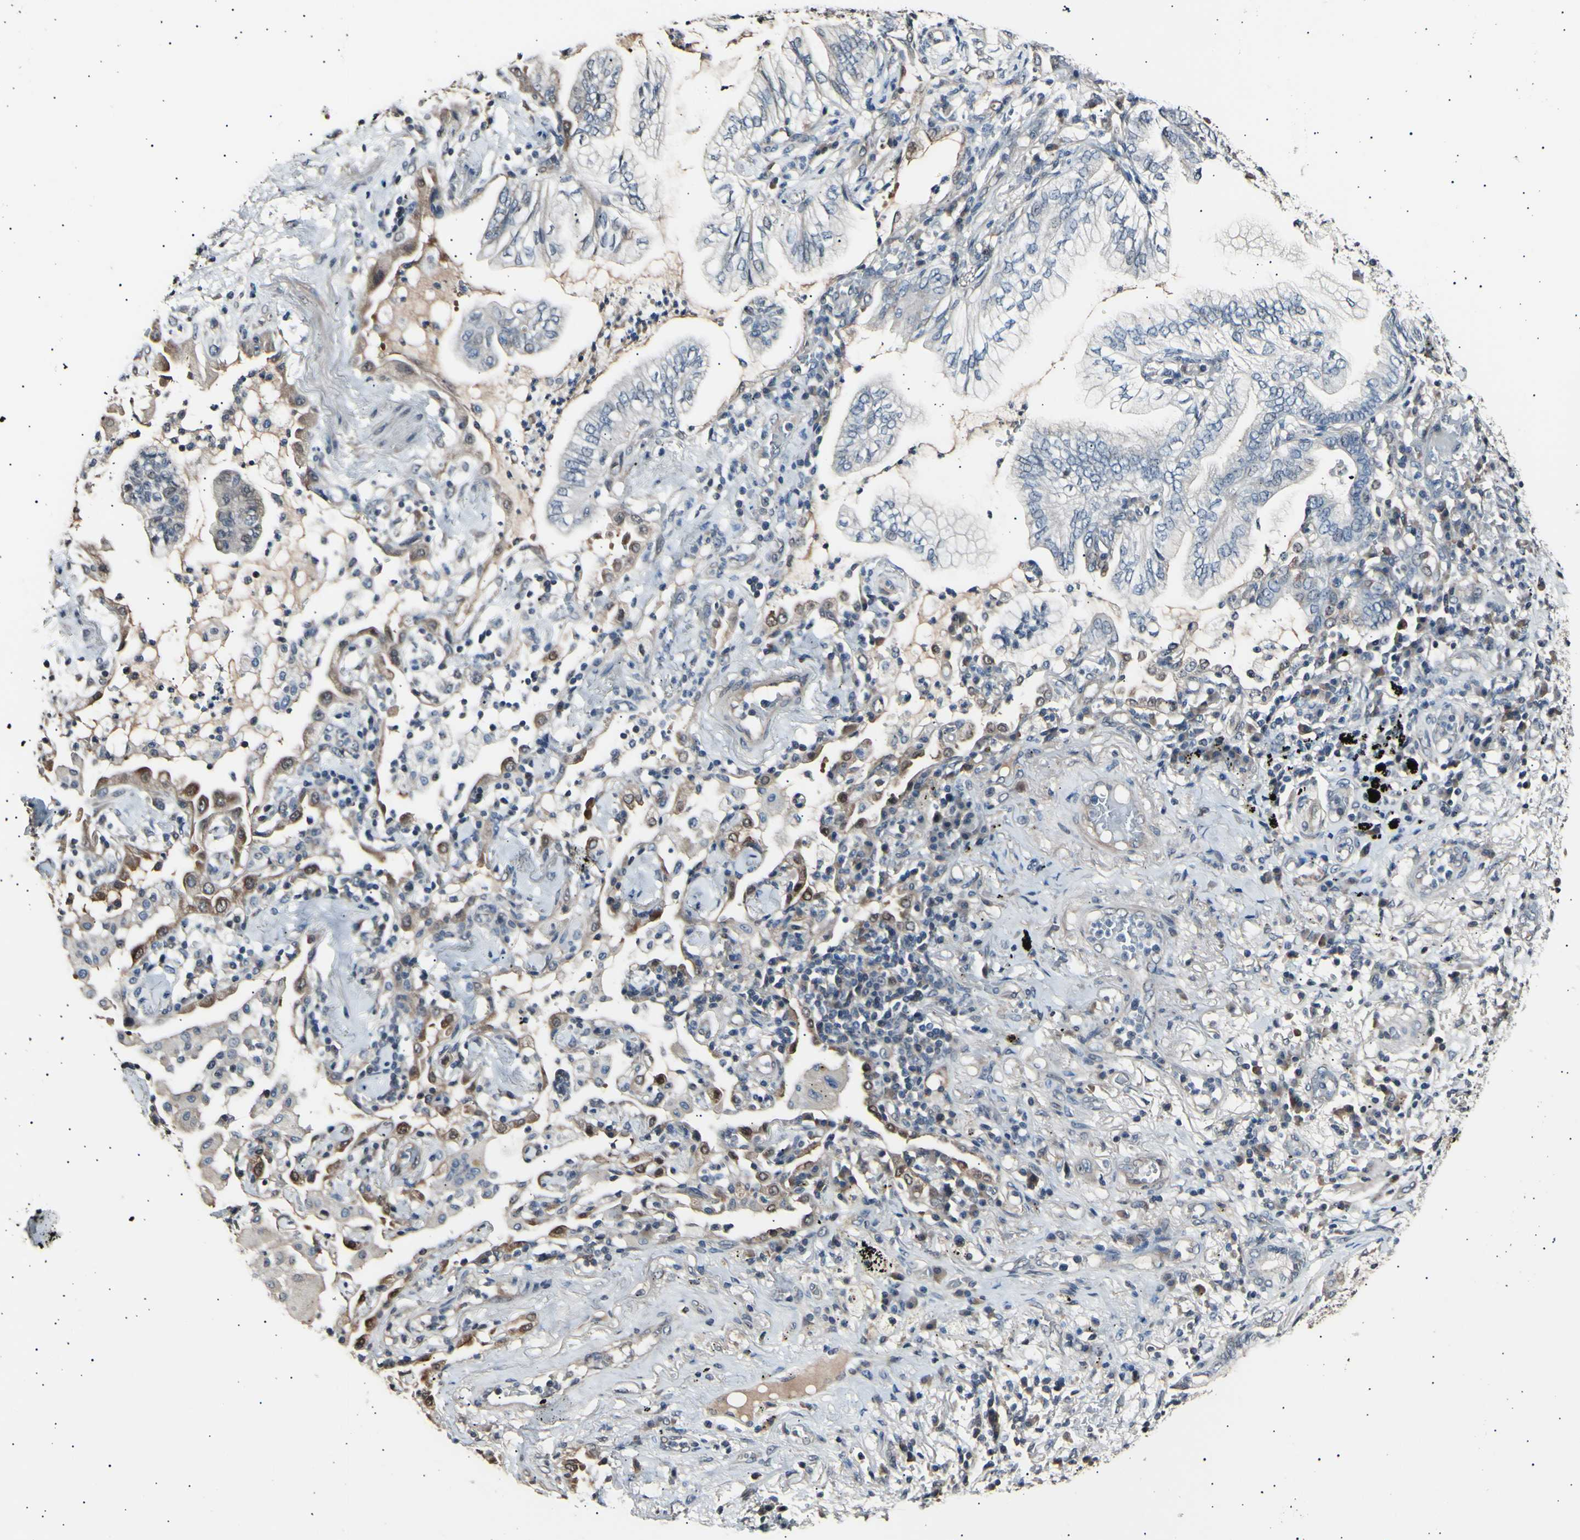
{"staining": {"intensity": "negative", "quantity": "none", "location": "none"}, "tissue": "lung cancer", "cell_type": "Tumor cells", "image_type": "cancer", "snomed": [{"axis": "morphology", "description": "Normal tissue, NOS"}, {"axis": "morphology", "description": "Adenocarcinoma, NOS"}, {"axis": "topography", "description": "Bronchus"}, {"axis": "topography", "description": "Lung"}], "caption": "Histopathology image shows no protein expression in tumor cells of lung adenocarcinoma tissue.", "gene": "AK1", "patient": {"sex": "female", "age": 70}}